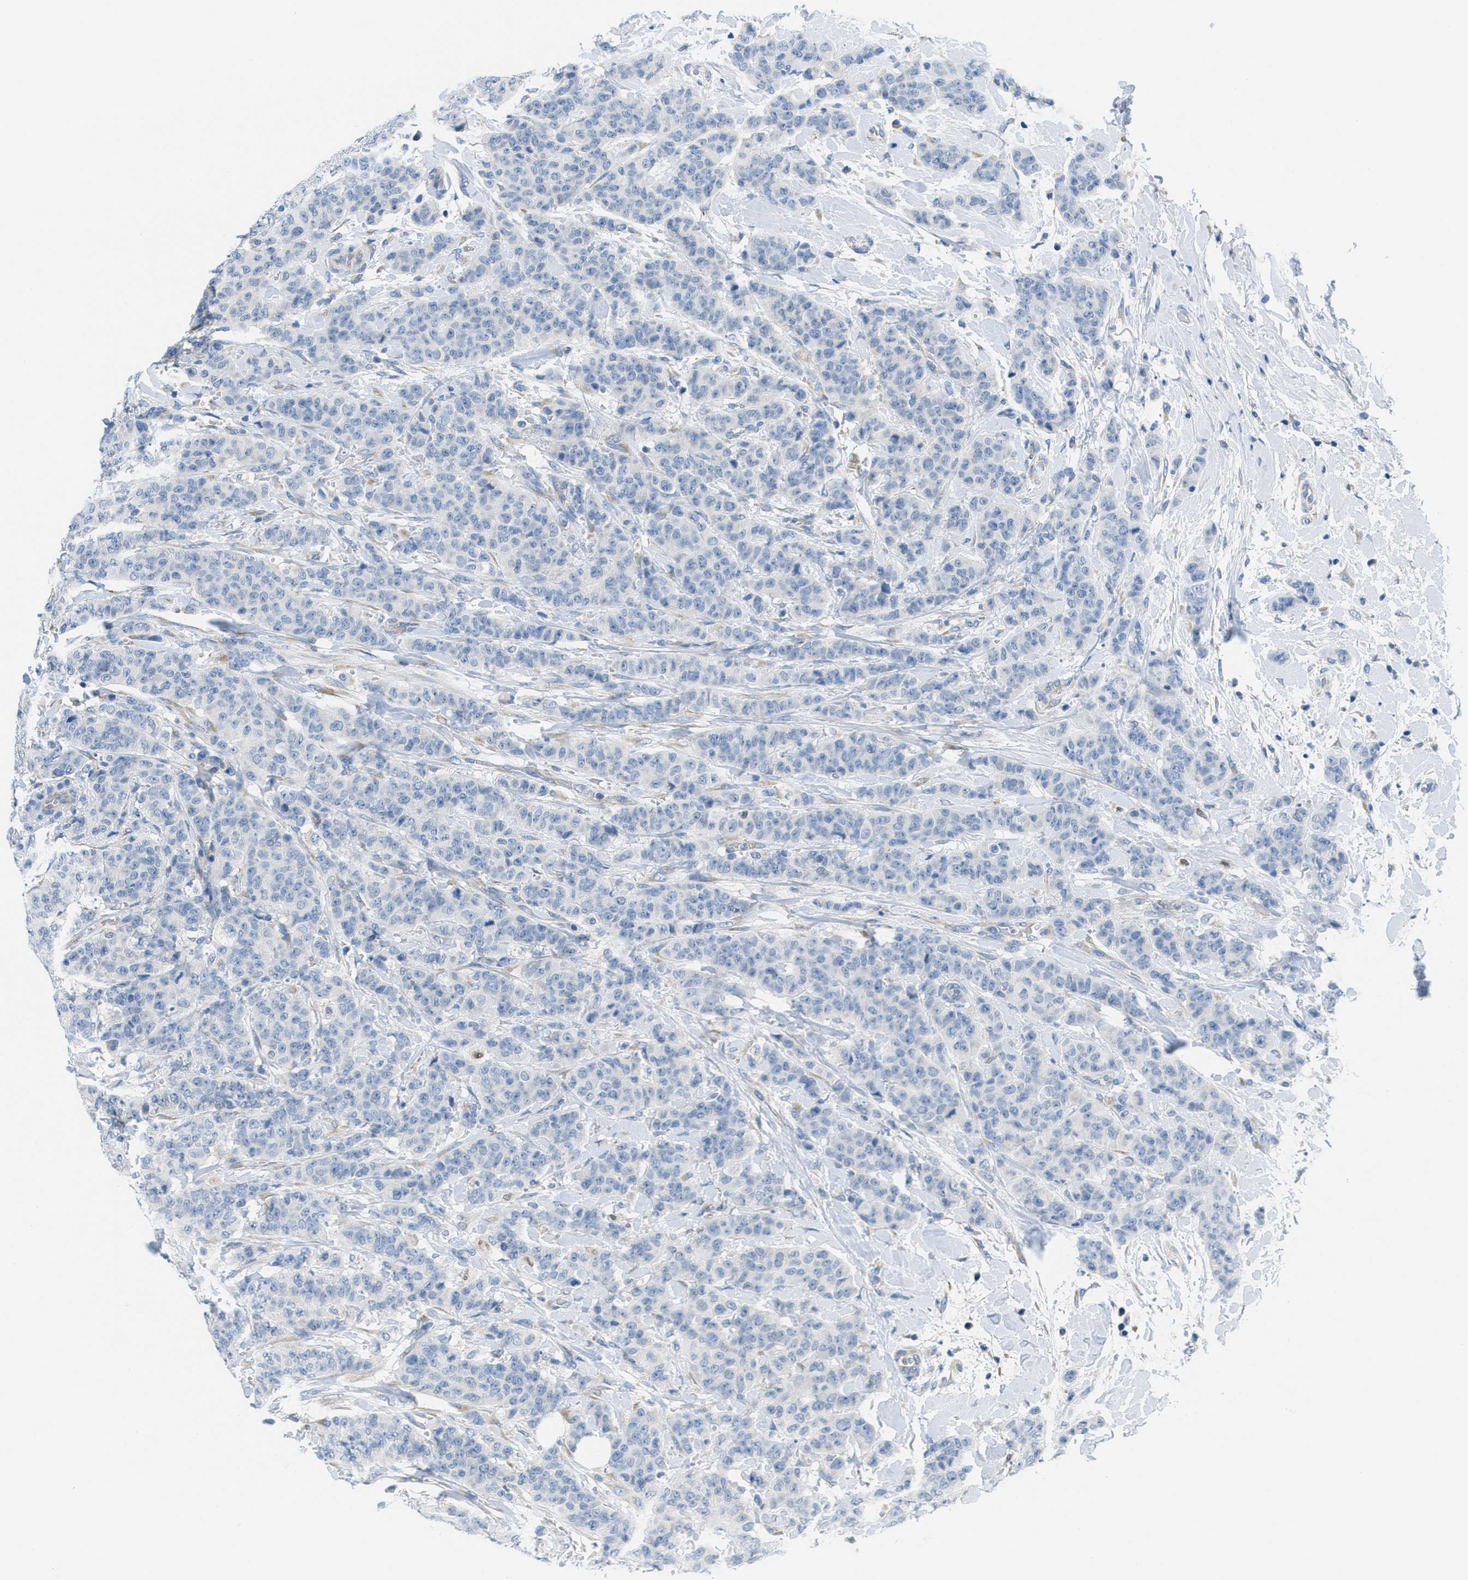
{"staining": {"intensity": "negative", "quantity": "none", "location": "none"}, "tissue": "breast cancer", "cell_type": "Tumor cells", "image_type": "cancer", "snomed": [{"axis": "morphology", "description": "Normal tissue, NOS"}, {"axis": "morphology", "description": "Duct carcinoma"}, {"axis": "topography", "description": "Breast"}], "caption": "Human breast cancer (infiltrating ductal carcinoma) stained for a protein using IHC shows no staining in tumor cells.", "gene": "PTDSS1", "patient": {"sex": "female", "age": 40}}